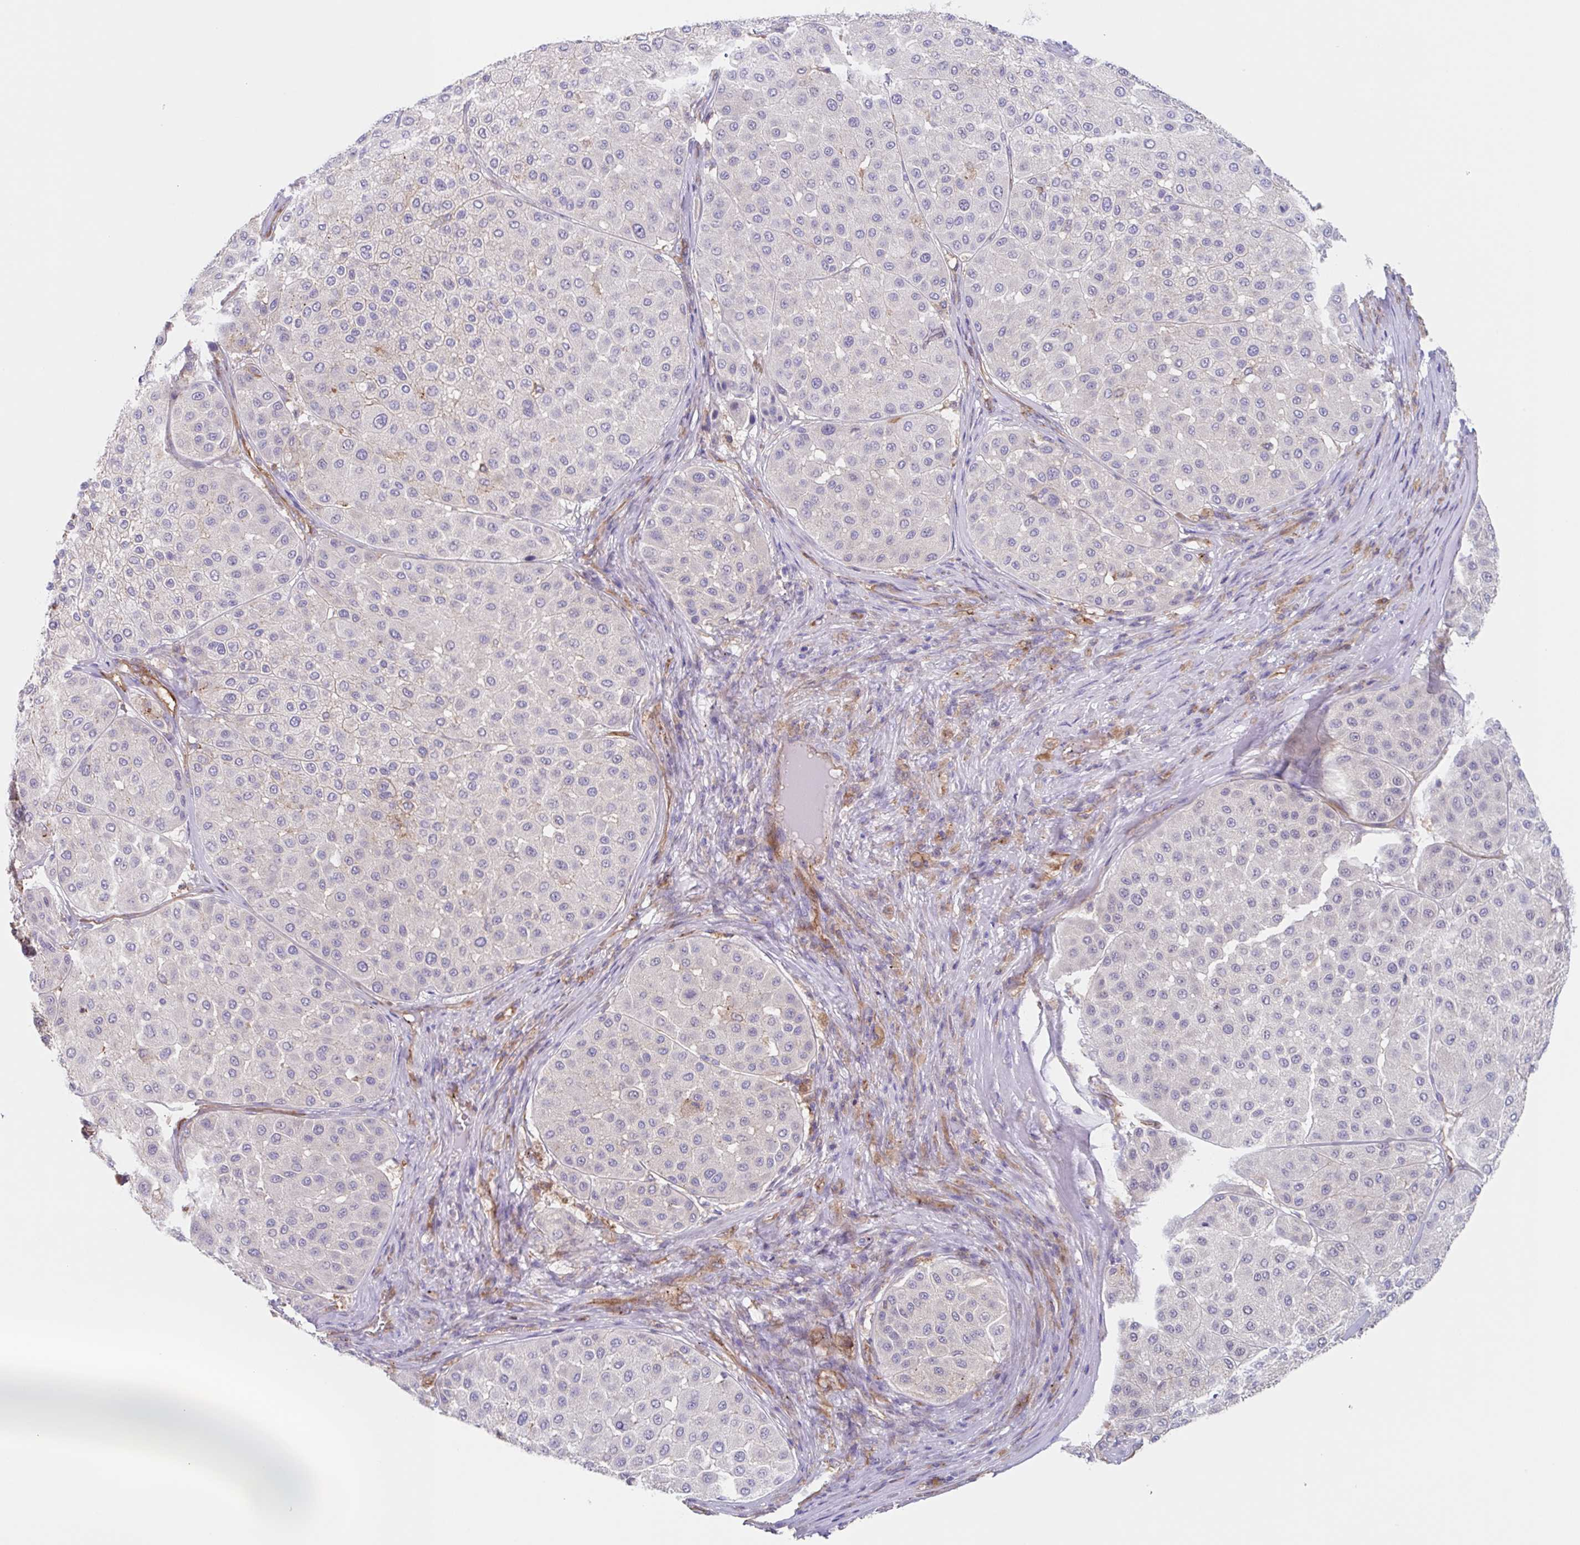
{"staining": {"intensity": "negative", "quantity": "none", "location": "none"}, "tissue": "melanoma", "cell_type": "Tumor cells", "image_type": "cancer", "snomed": [{"axis": "morphology", "description": "Malignant melanoma, Metastatic site"}, {"axis": "topography", "description": "Smooth muscle"}], "caption": "This micrograph is of melanoma stained with immunohistochemistry to label a protein in brown with the nuclei are counter-stained blue. There is no staining in tumor cells.", "gene": "EHD4", "patient": {"sex": "male", "age": 41}}